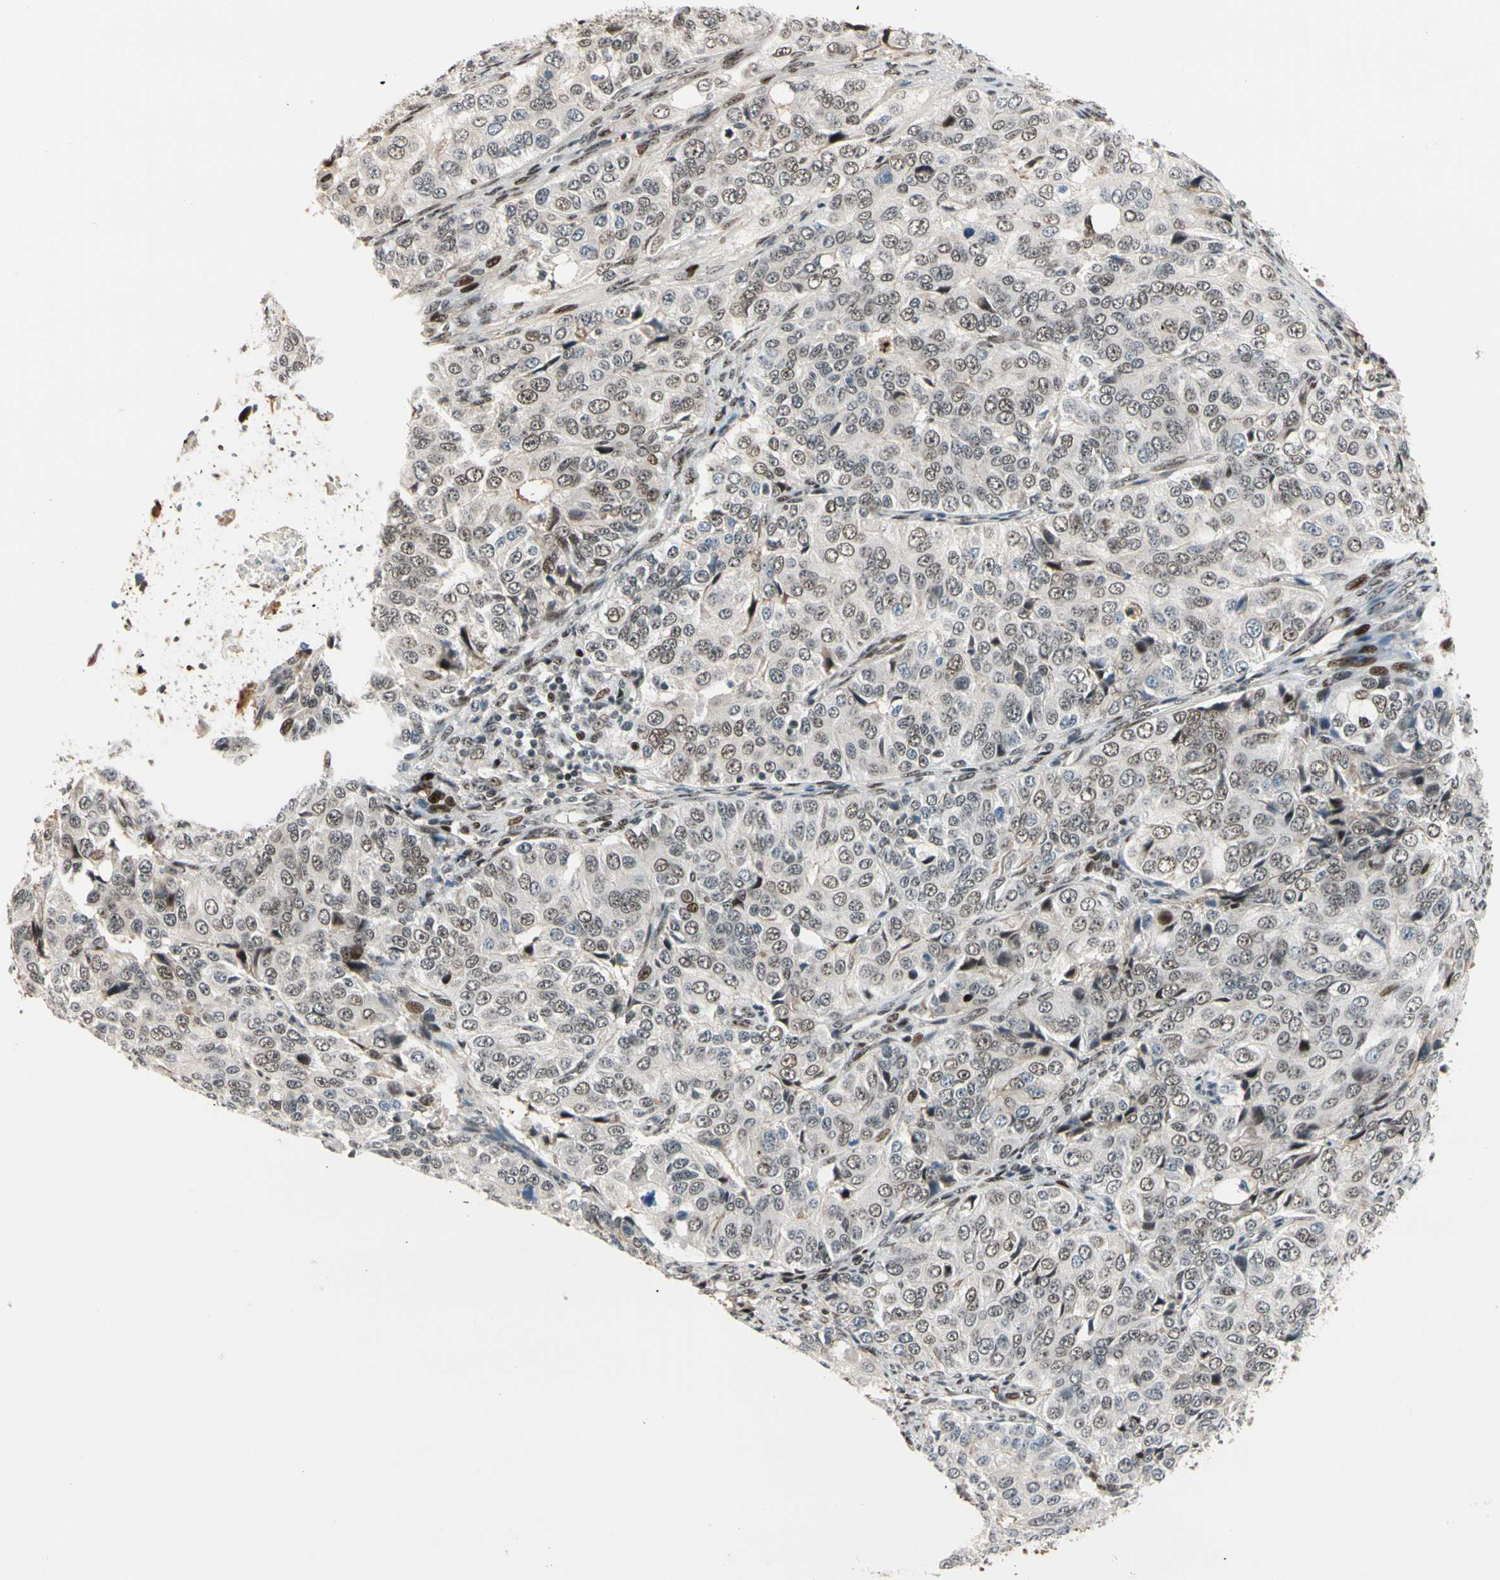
{"staining": {"intensity": "moderate", "quantity": "25%-75%", "location": "nuclear"}, "tissue": "ovarian cancer", "cell_type": "Tumor cells", "image_type": "cancer", "snomed": [{"axis": "morphology", "description": "Carcinoma, endometroid"}, {"axis": "topography", "description": "Ovary"}], "caption": "Tumor cells show medium levels of moderate nuclear expression in about 25%-75% of cells in human endometroid carcinoma (ovarian). The protein of interest is stained brown, and the nuclei are stained in blue (DAB (3,3'-diaminobenzidine) IHC with brightfield microscopy, high magnification).", "gene": "FOXO3", "patient": {"sex": "female", "age": 51}}